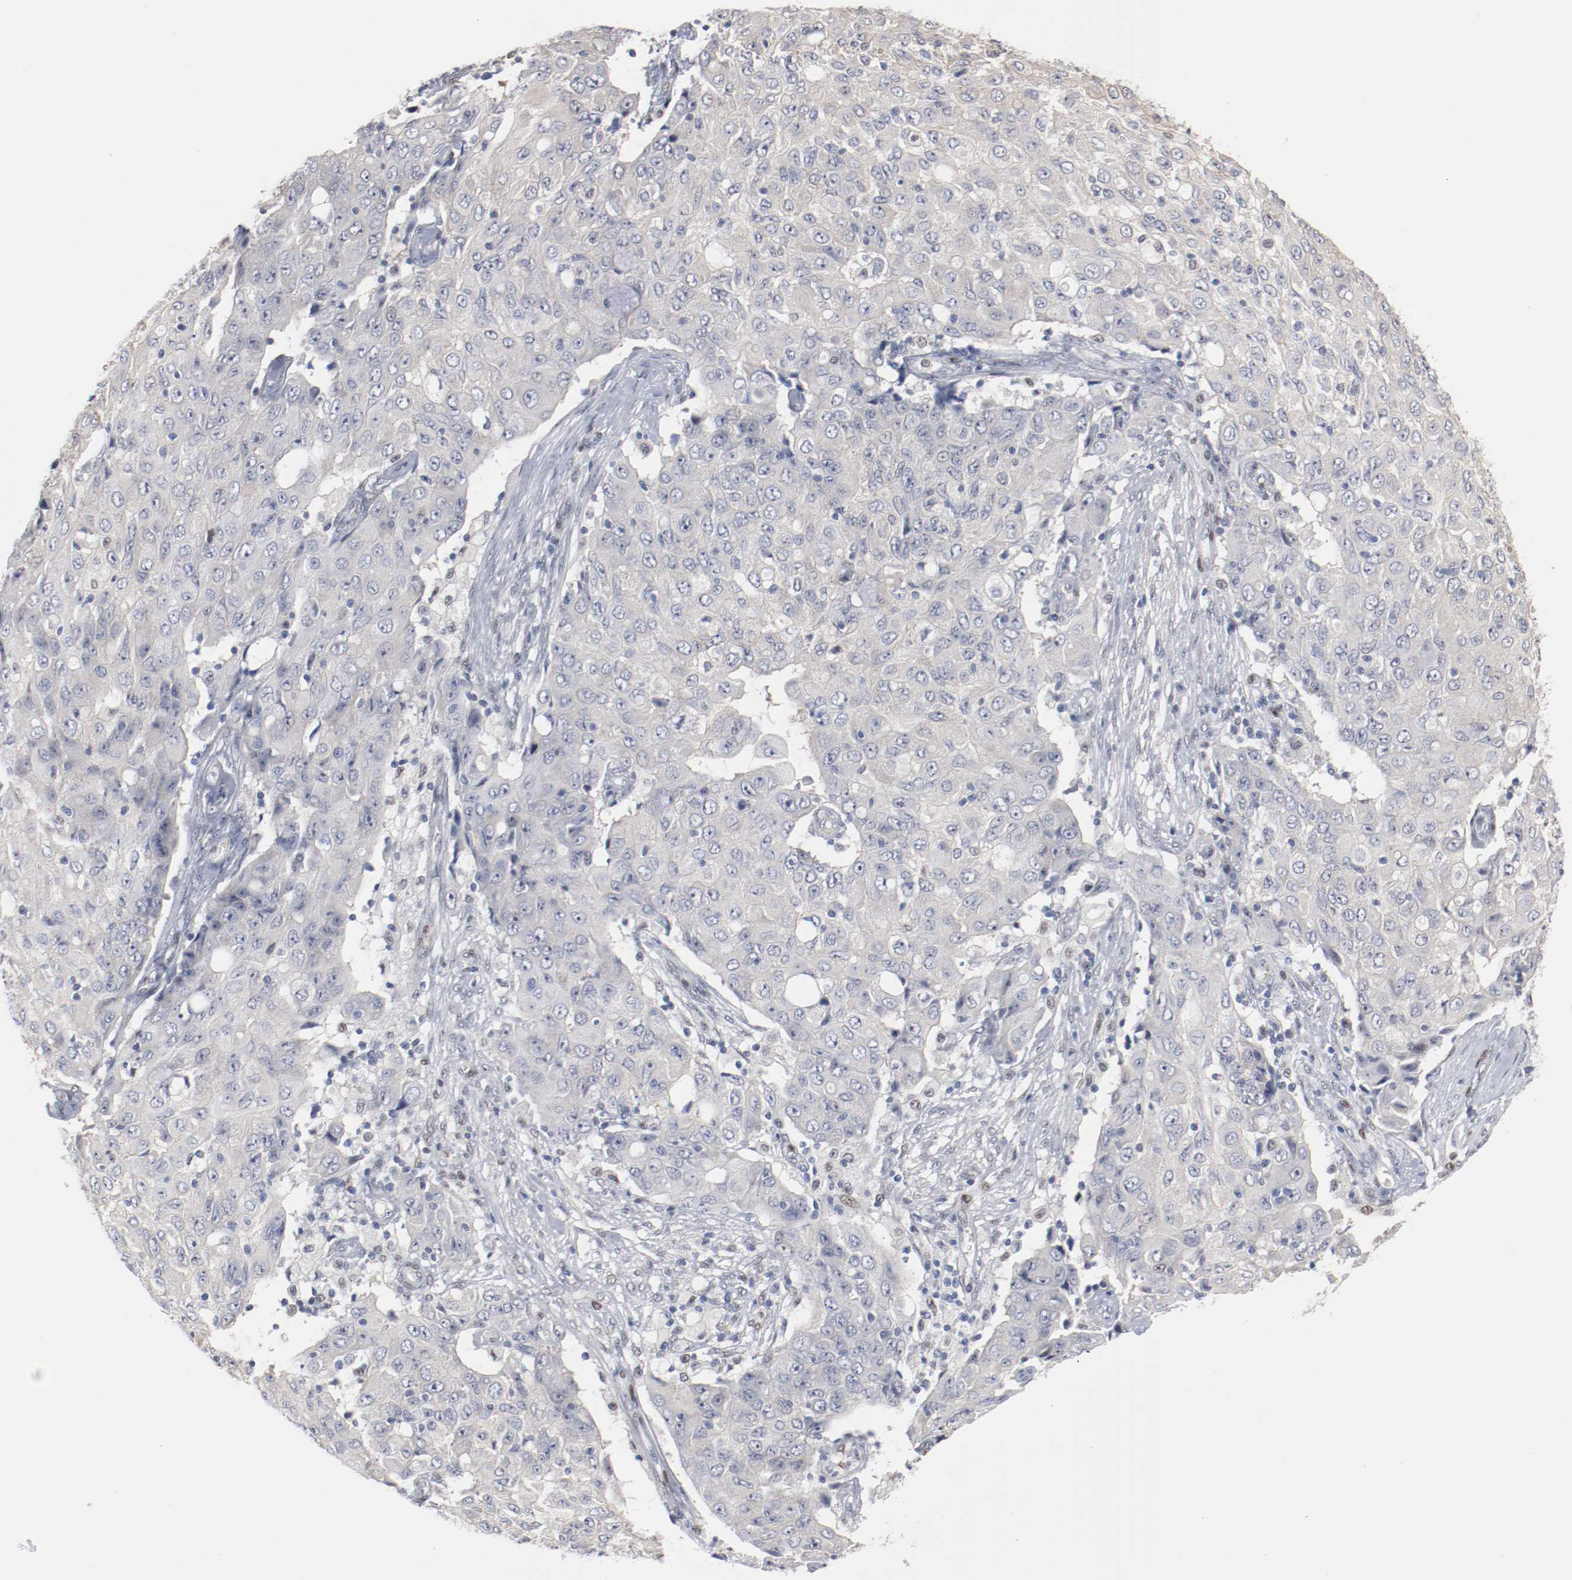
{"staining": {"intensity": "negative", "quantity": "none", "location": "none"}, "tissue": "ovarian cancer", "cell_type": "Tumor cells", "image_type": "cancer", "snomed": [{"axis": "morphology", "description": "Carcinoma, endometroid"}, {"axis": "topography", "description": "Ovary"}], "caption": "Tumor cells are negative for brown protein staining in endometroid carcinoma (ovarian).", "gene": "ZEB2", "patient": {"sex": "female", "age": 42}}